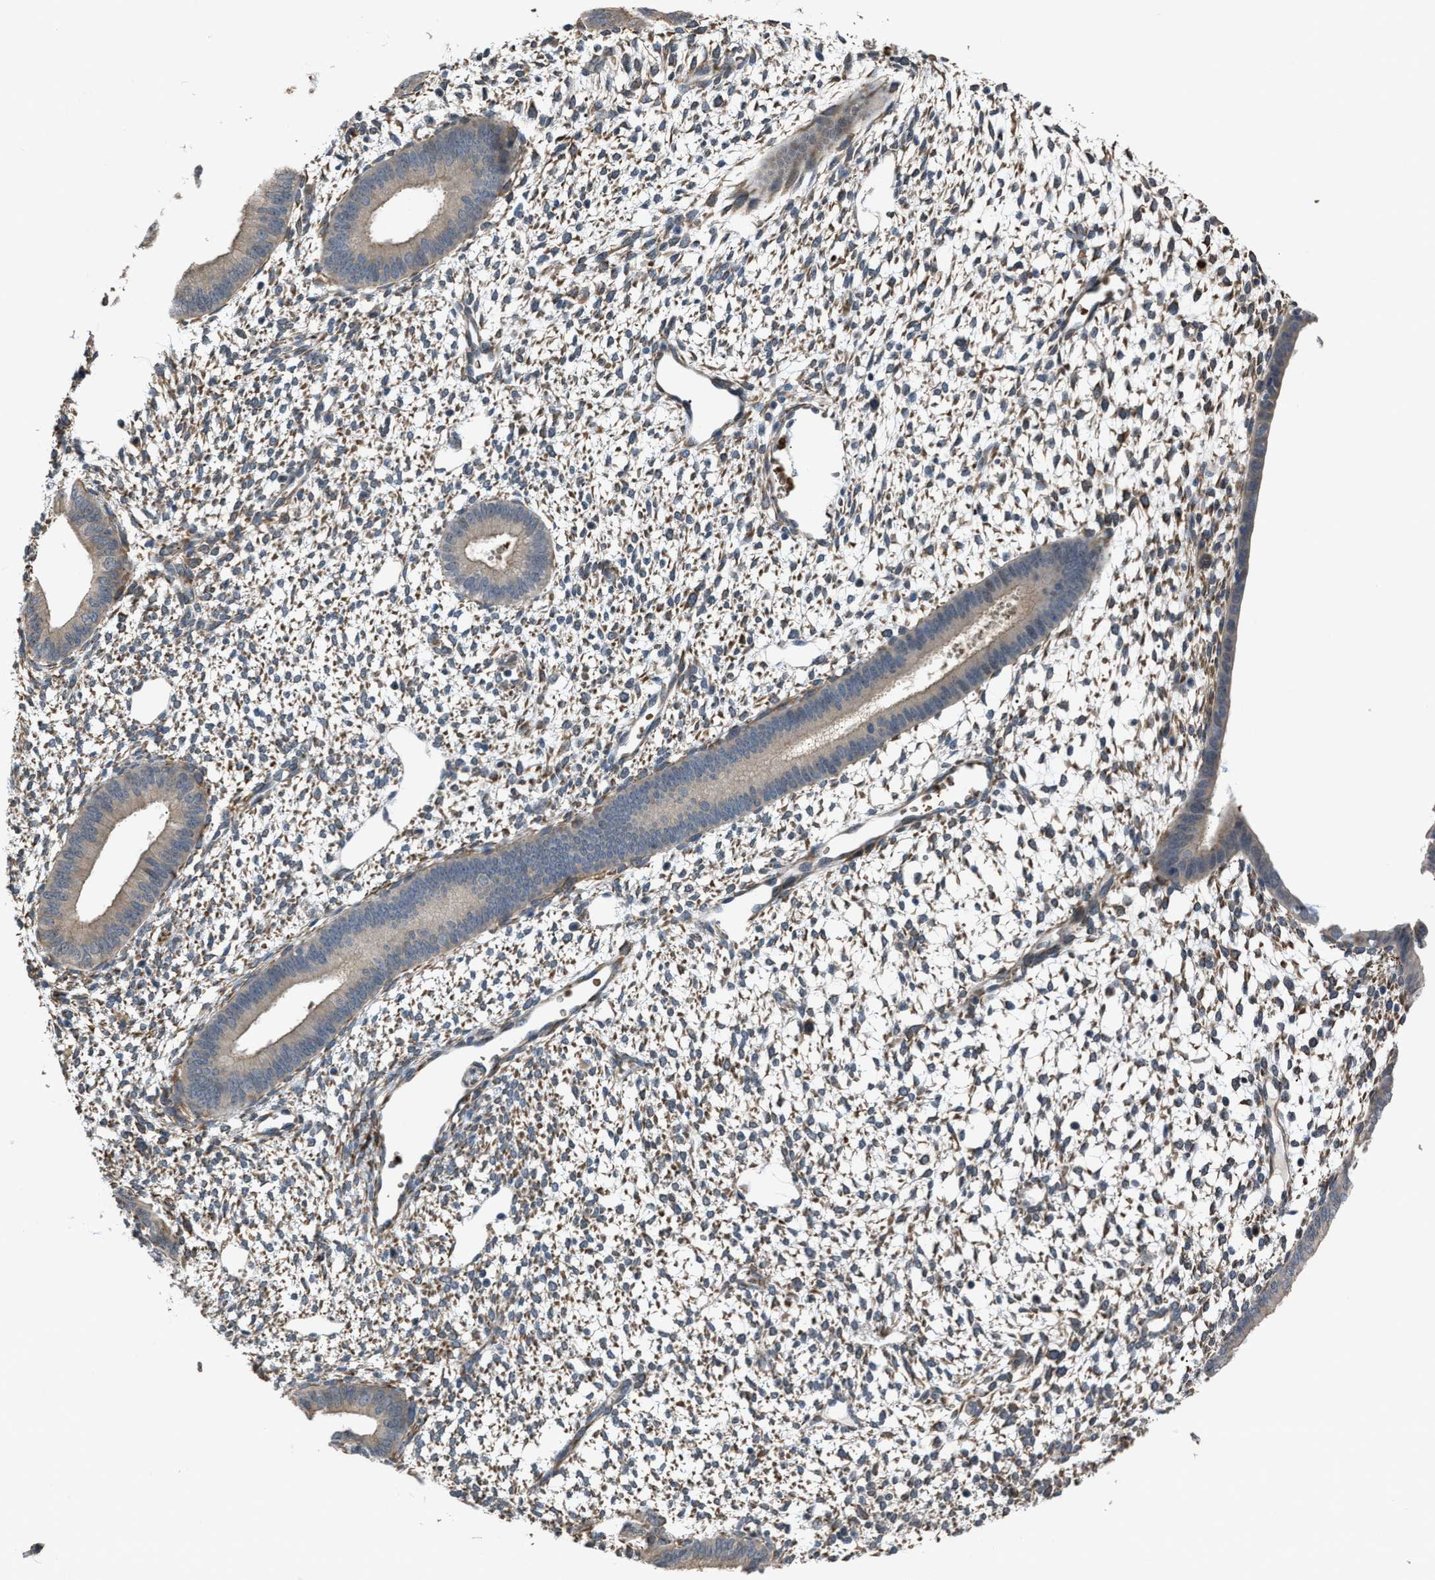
{"staining": {"intensity": "moderate", "quantity": "25%-75%", "location": "cytoplasmic/membranous"}, "tissue": "endometrium", "cell_type": "Cells in endometrial stroma", "image_type": "normal", "snomed": [{"axis": "morphology", "description": "Normal tissue, NOS"}, {"axis": "topography", "description": "Endometrium"}], "caption": "The image reveals a brown stain indicating the presence of a protein in the cytoplasmic/membranous of cells in endometrial stroma in endometrium. (DAB IHC with brightfield microscopy, high magnification).", "gene": "SELENOM", "patient": {"sex": "female", "age": 46}}